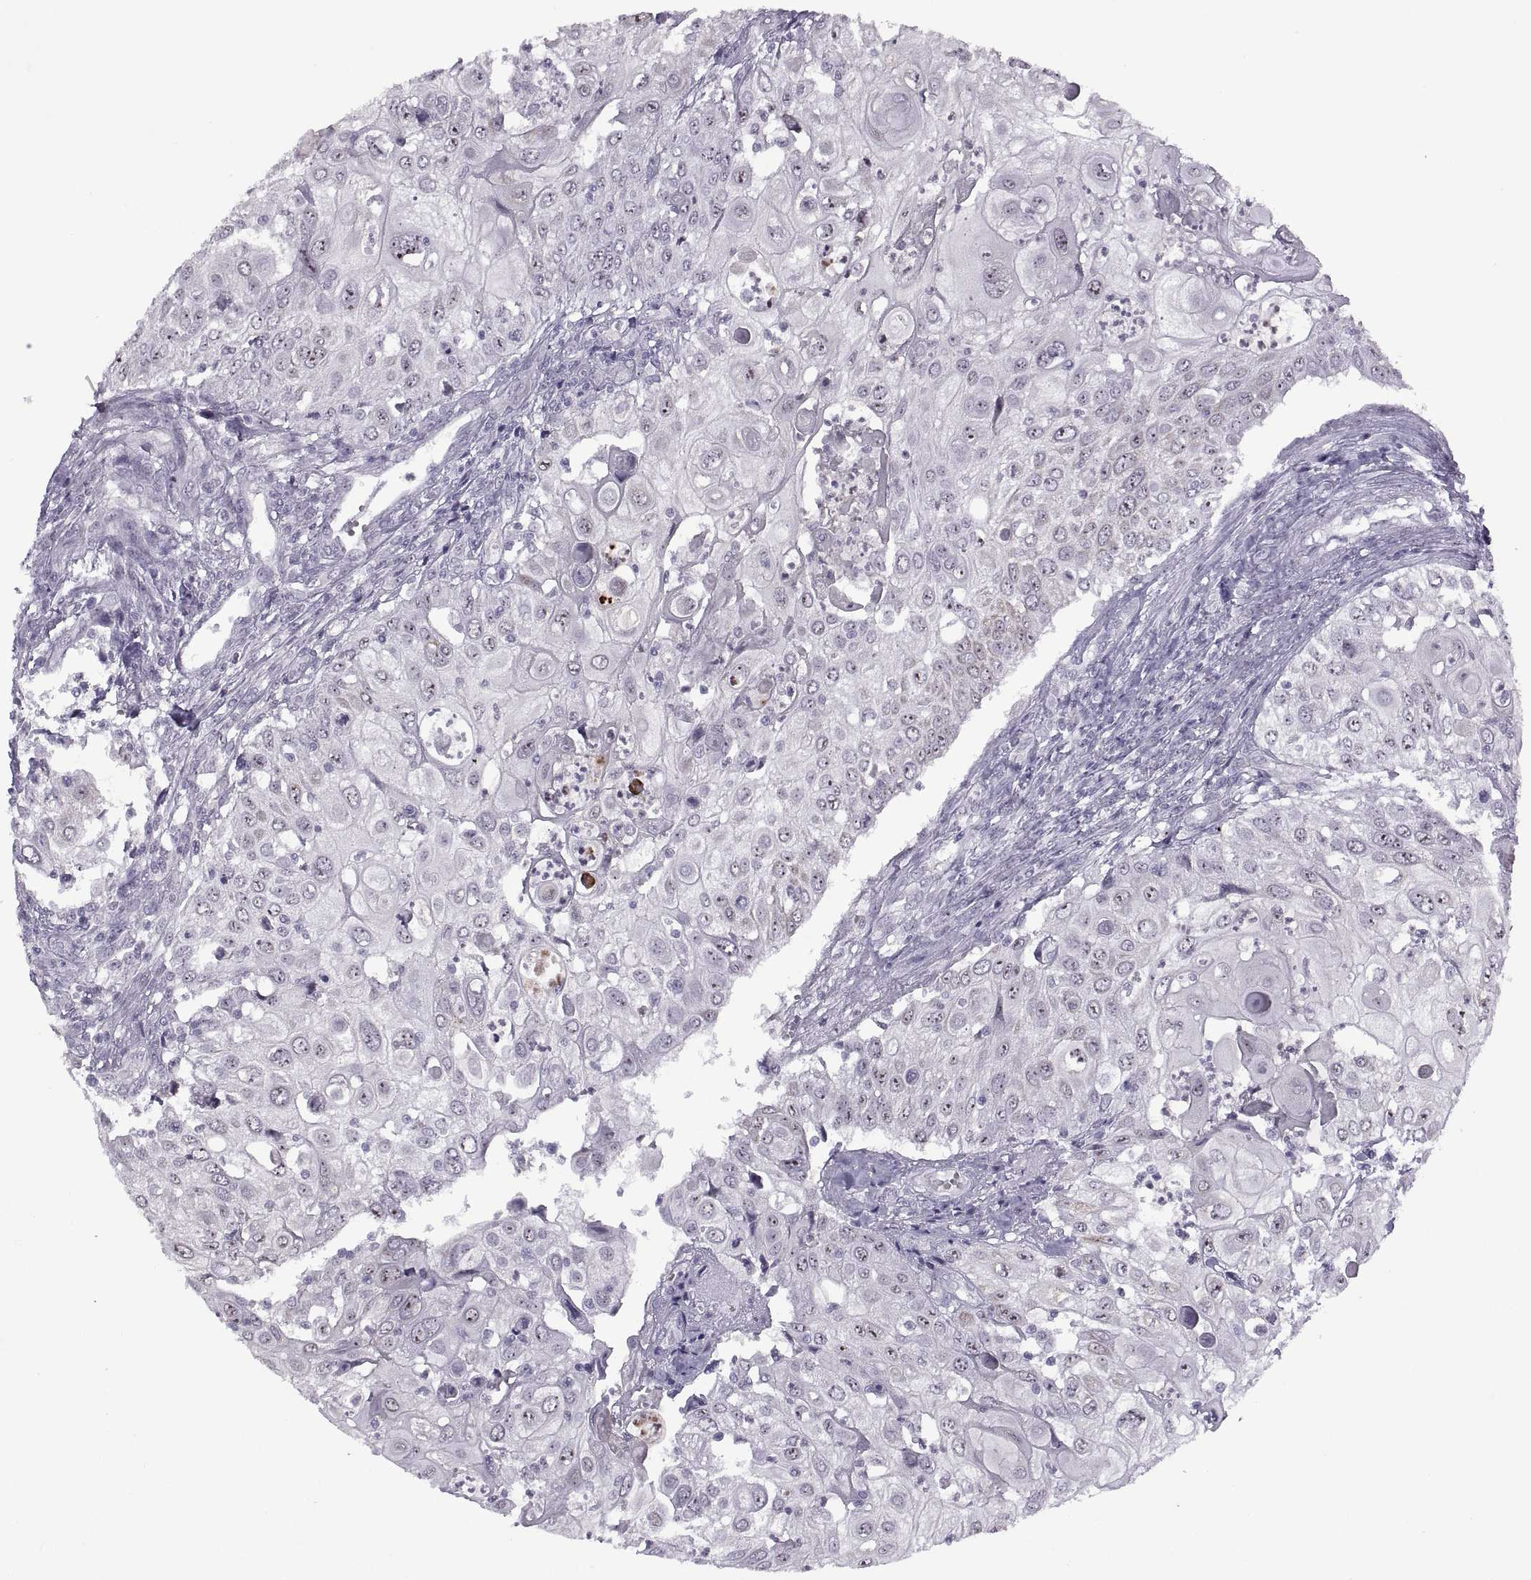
{"staining": {"intensity": "negative", "quantity": "none", "location": "none"}, "tissue": "urothelial cancer", "cell_type": "Tumor cells", "image_type": "cancer", "snomed": [{"axis": "morphology", "description": "Urothelial carcinoma, High grade"}, {"axis": "topography", "description": "Urinary bladder"}], "caption": "Protein analysis of high-grade urothelial carcinoma demonstrates no significant expression in tumor cells.", "gene": "ASIC2", "patient": {"sex": "female", "age": 79}}